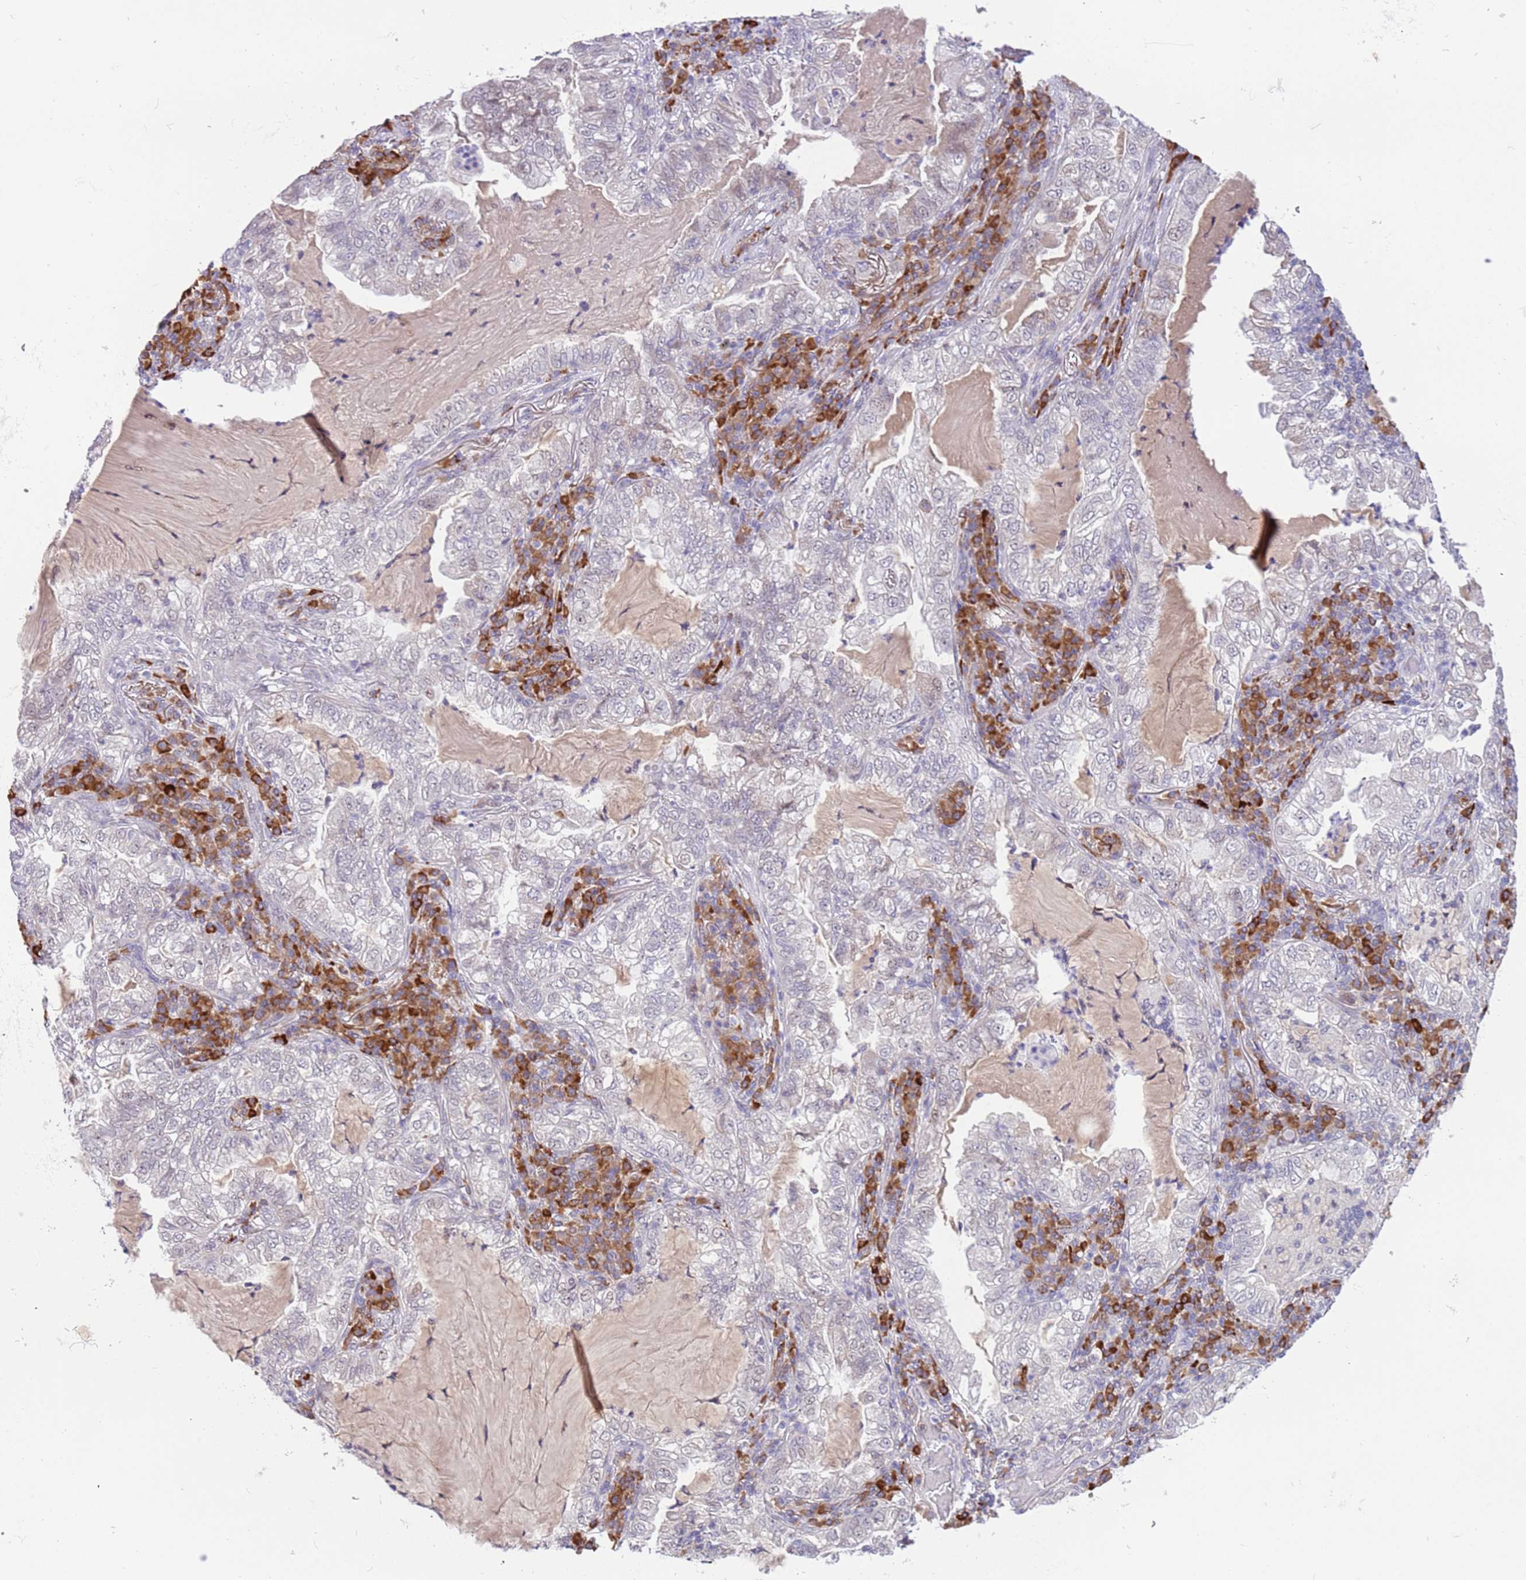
{"staining": {"intensity": "negative", "quantity": "none", "location": "none"}, "tissue": "lung cancer", "cell_type": "Tumor cells", "image_type": "cancer", "snomed": [{"axis": "morphology", "description": "Adenocarcinoma, NOS"}, {"axis": "topography", "description": "Lung"}], "caption": "Tumor cells are negative for protein expression in human adenocarcinoma (lung).", "gene": "MAGEF1", "patient": {"sex": "female", "age": 73}}